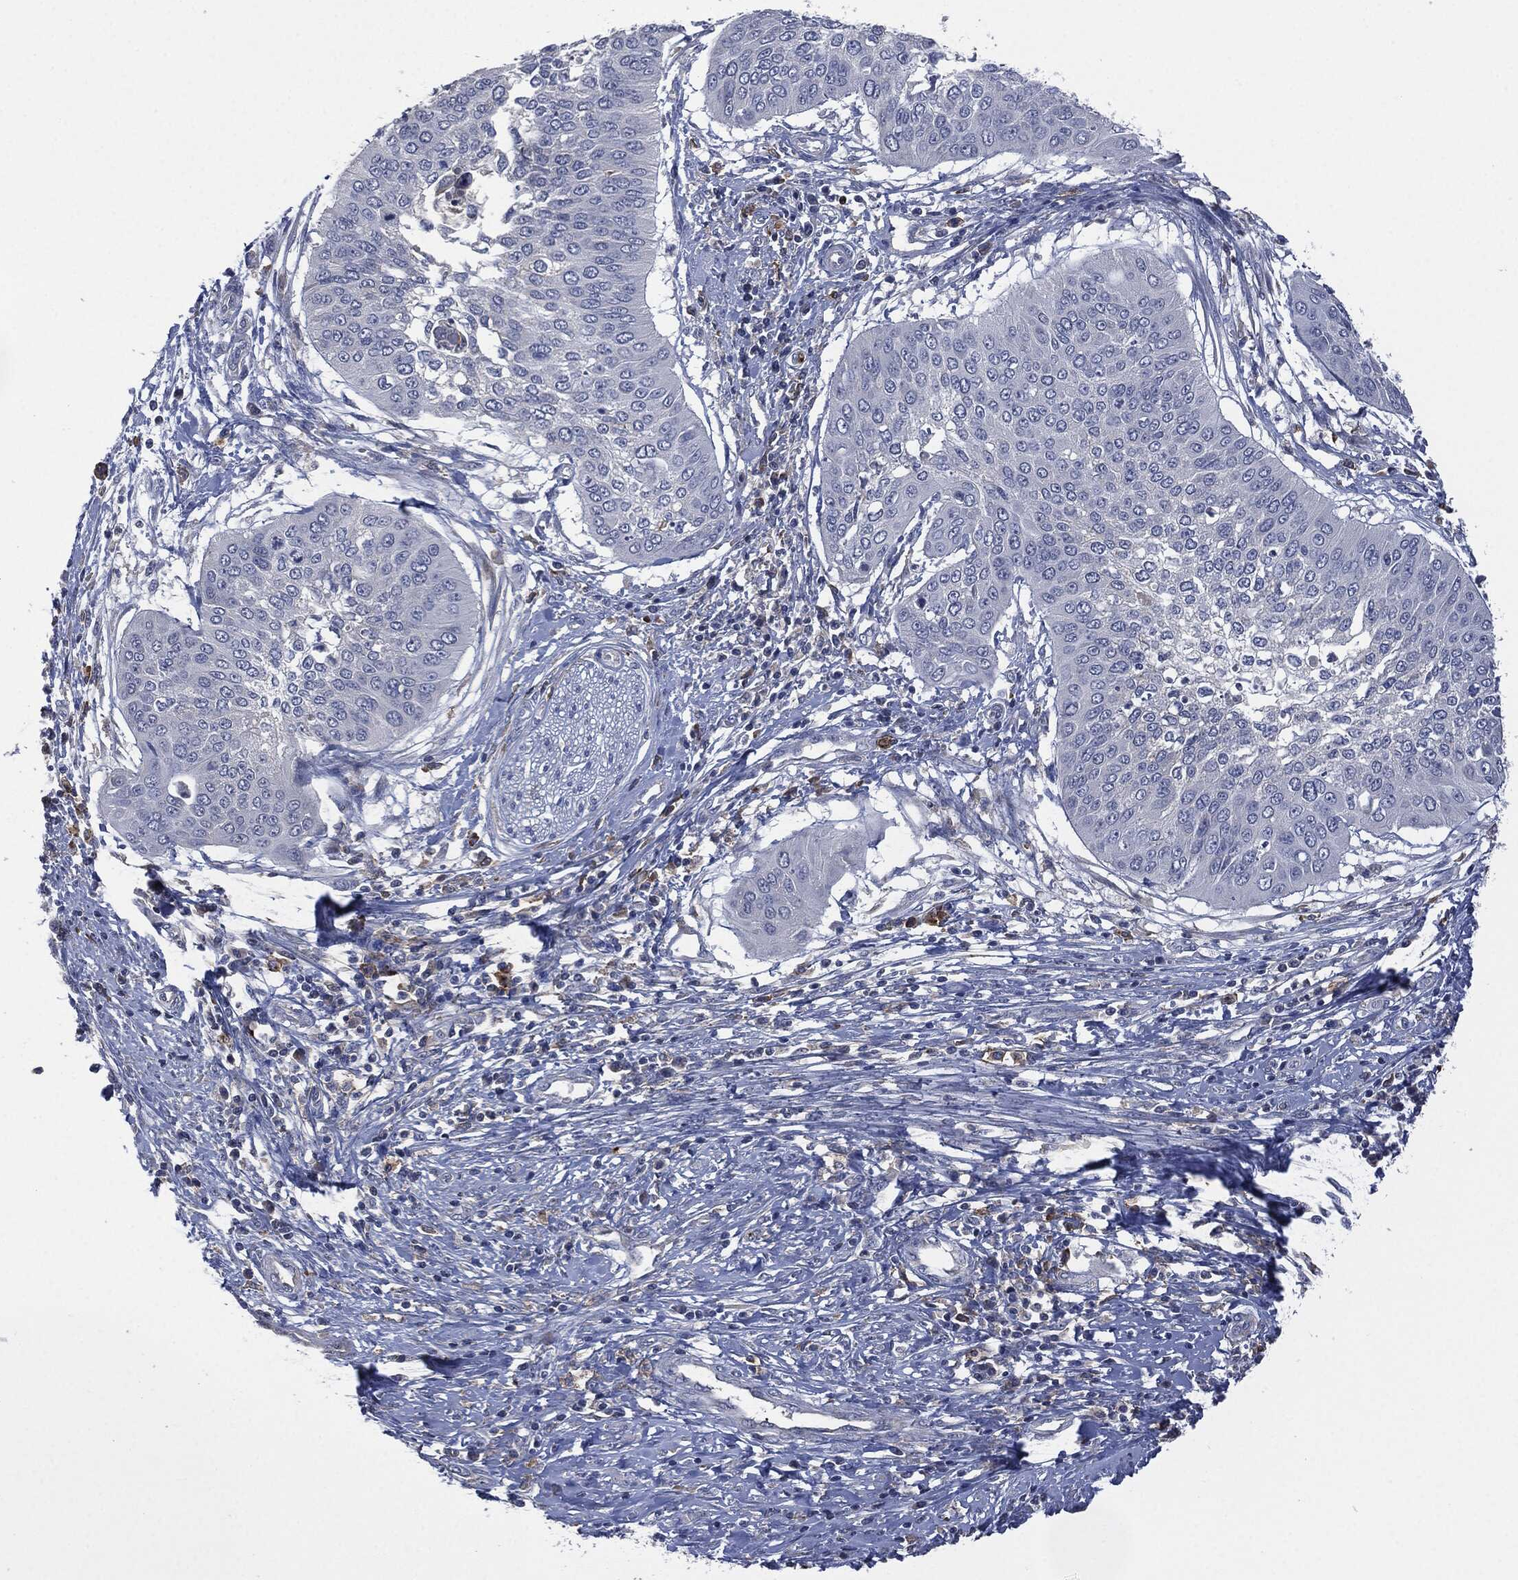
{"staining": {"intensity": "negative", "quantity": "none", "location": "none"}, "tissue": "cervical cancer", "cell_type": "Tumor cells", "image_type": "cancer", "snomed": [{"axis": "morphology", "description": "Normal tissue, NOS"}, {"axis": "morphology", "description": "Squamous cell carcinoma, NOS"}, {"axis": "topography", "description": "Cervix"}], "caption": "Tumor cells show no significant expression in squamous cell carcinoma (cervical). The staining was performed using DAB (3,3'-diaminobenzidine) to visualize the protein expression in brown, while the nuclei were stained in blue with hematoxylin (Magnification: 20x).", "gene": "CD33", "patient": {"sex": "female", "age": 39}}